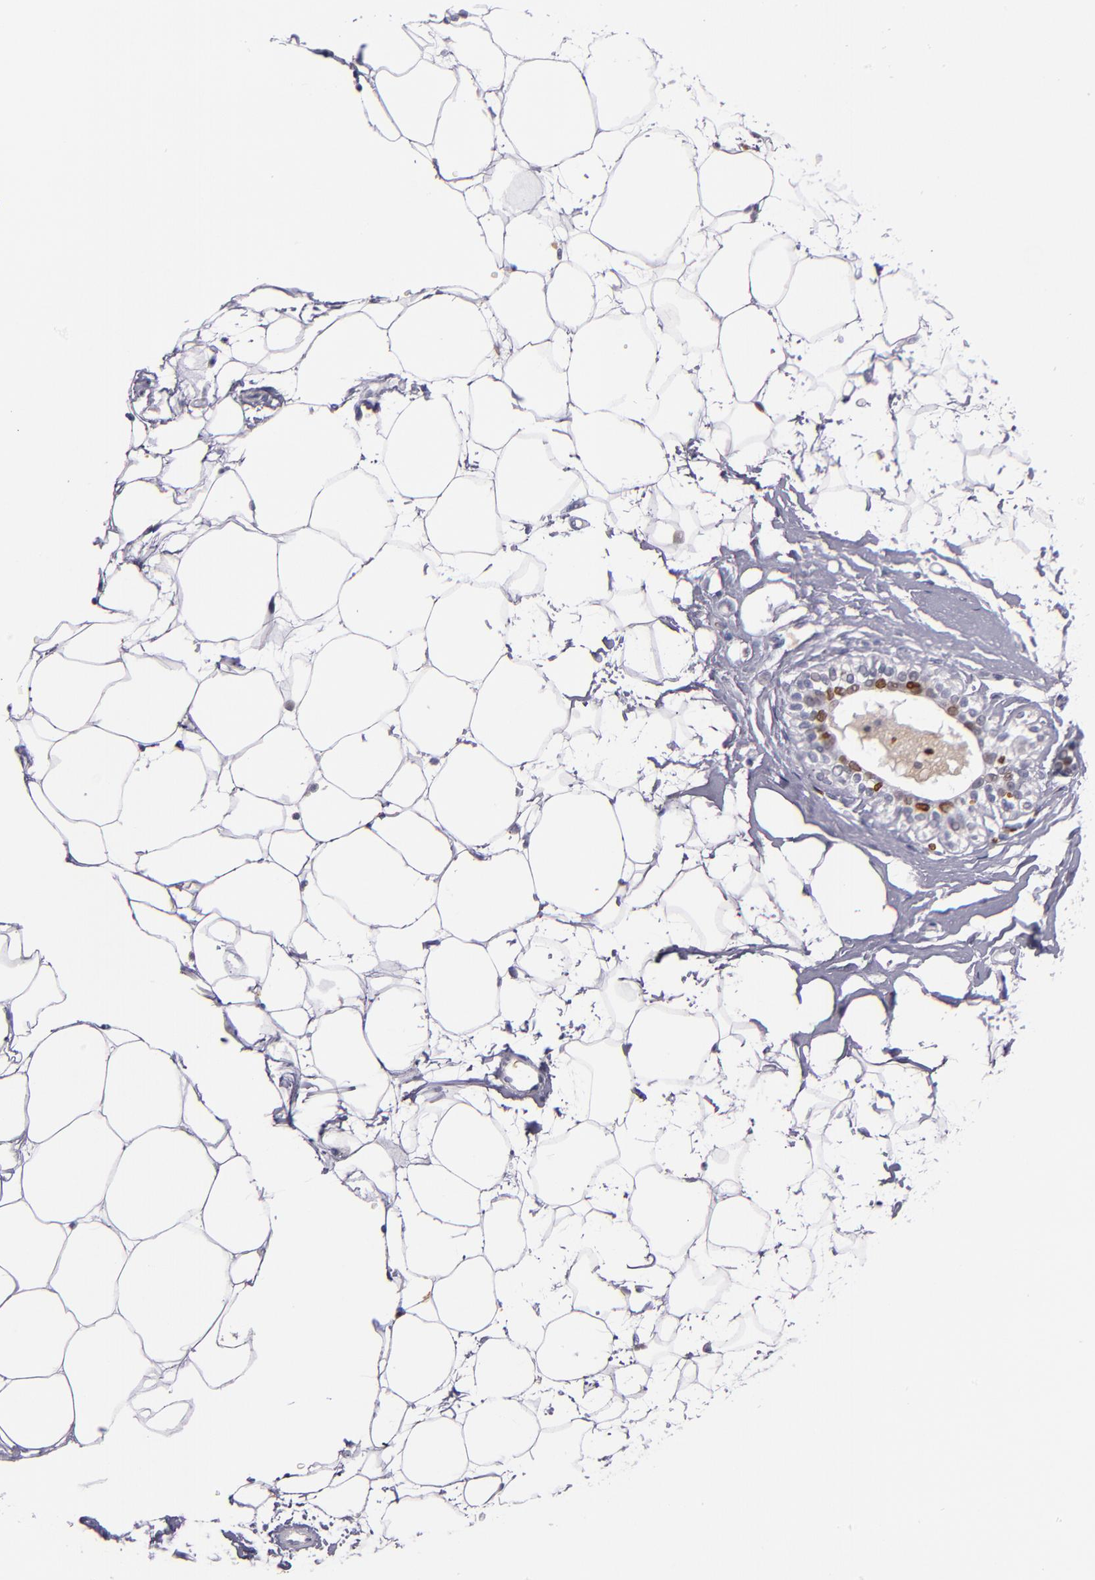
{"staining": {"intensity": "negative", "quantity": "none", "location": "none"}, "tissue": "adipose tissue", "cell_type": "Adipocytes", "image_type": "normal", "snomed": [{"axis": "morphology", "description": "Normal tissue, NOS"}, {"axis": "topography", "description": "Breast"}], "caption": "High power microscopy image of an immunohistochemistry image of unremarkable adipose tissue, revealing no significant expression in adipocytes. (Brightfield microscopy of DAB immunohistochemistry at high magnification).", "gene": "CDKL5", "patient": {"sex": "female", "age": 22}}